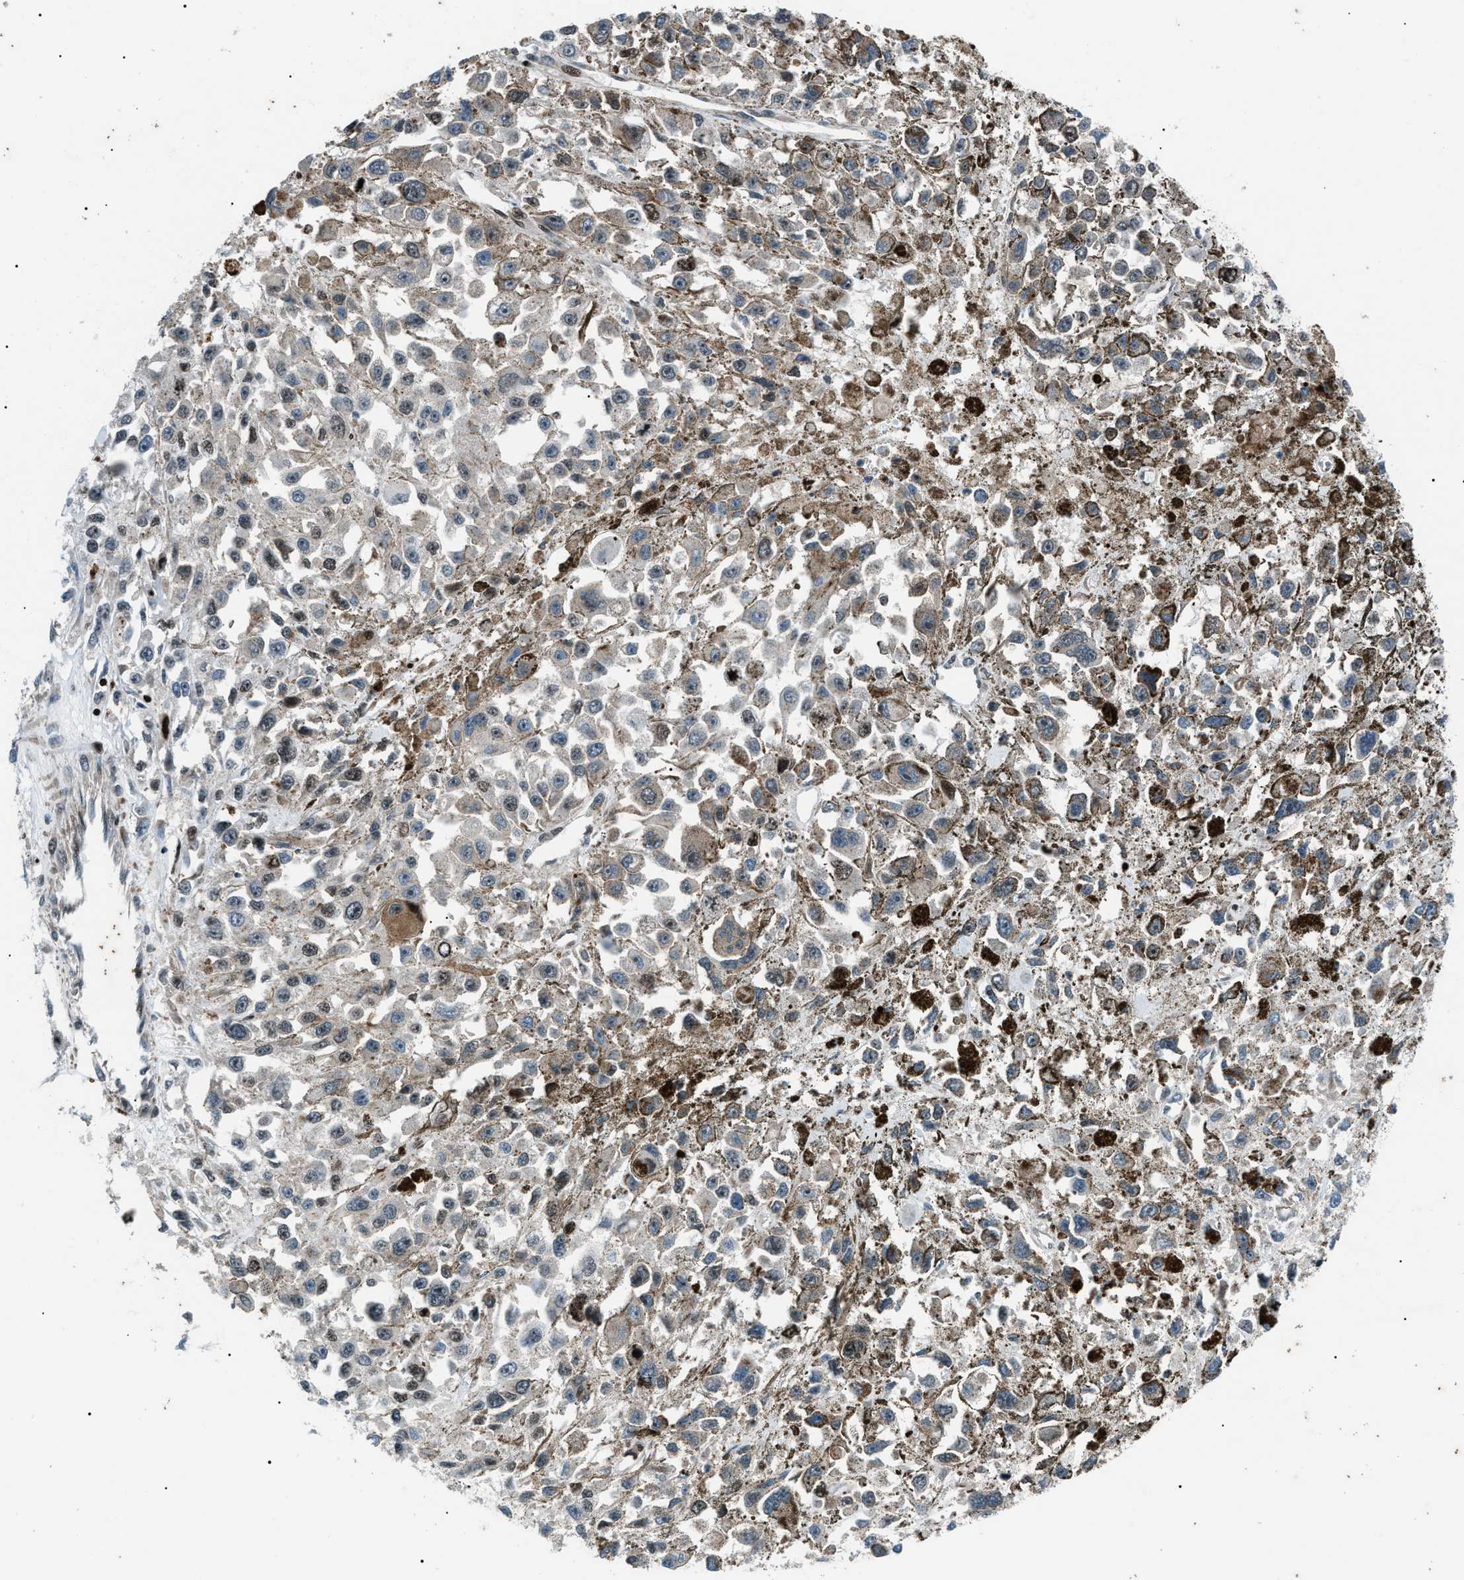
{"staining": {"intensity": "weak", "quantity": "25%-75%", "location": "cytoplasmic/membranous"}, "tissue": "melanoma", "cell_type": "Tumor cells", "image_type": "cancer", "snomed": [{"axis": "morphology", "description": "Malignant melanoma, Metastatic site"}, {"axis": "topography", "description": "Lymph node"}], "caption": "Immunohistochemistry image of human melanoma stained for a protein (brown), which reveals low levels of weak cytoplasmic/membranous staining in approximately 25%-75% of tumor cells.", "gene": "PRKX", "patient": {"sex": "male", "age": 59}}